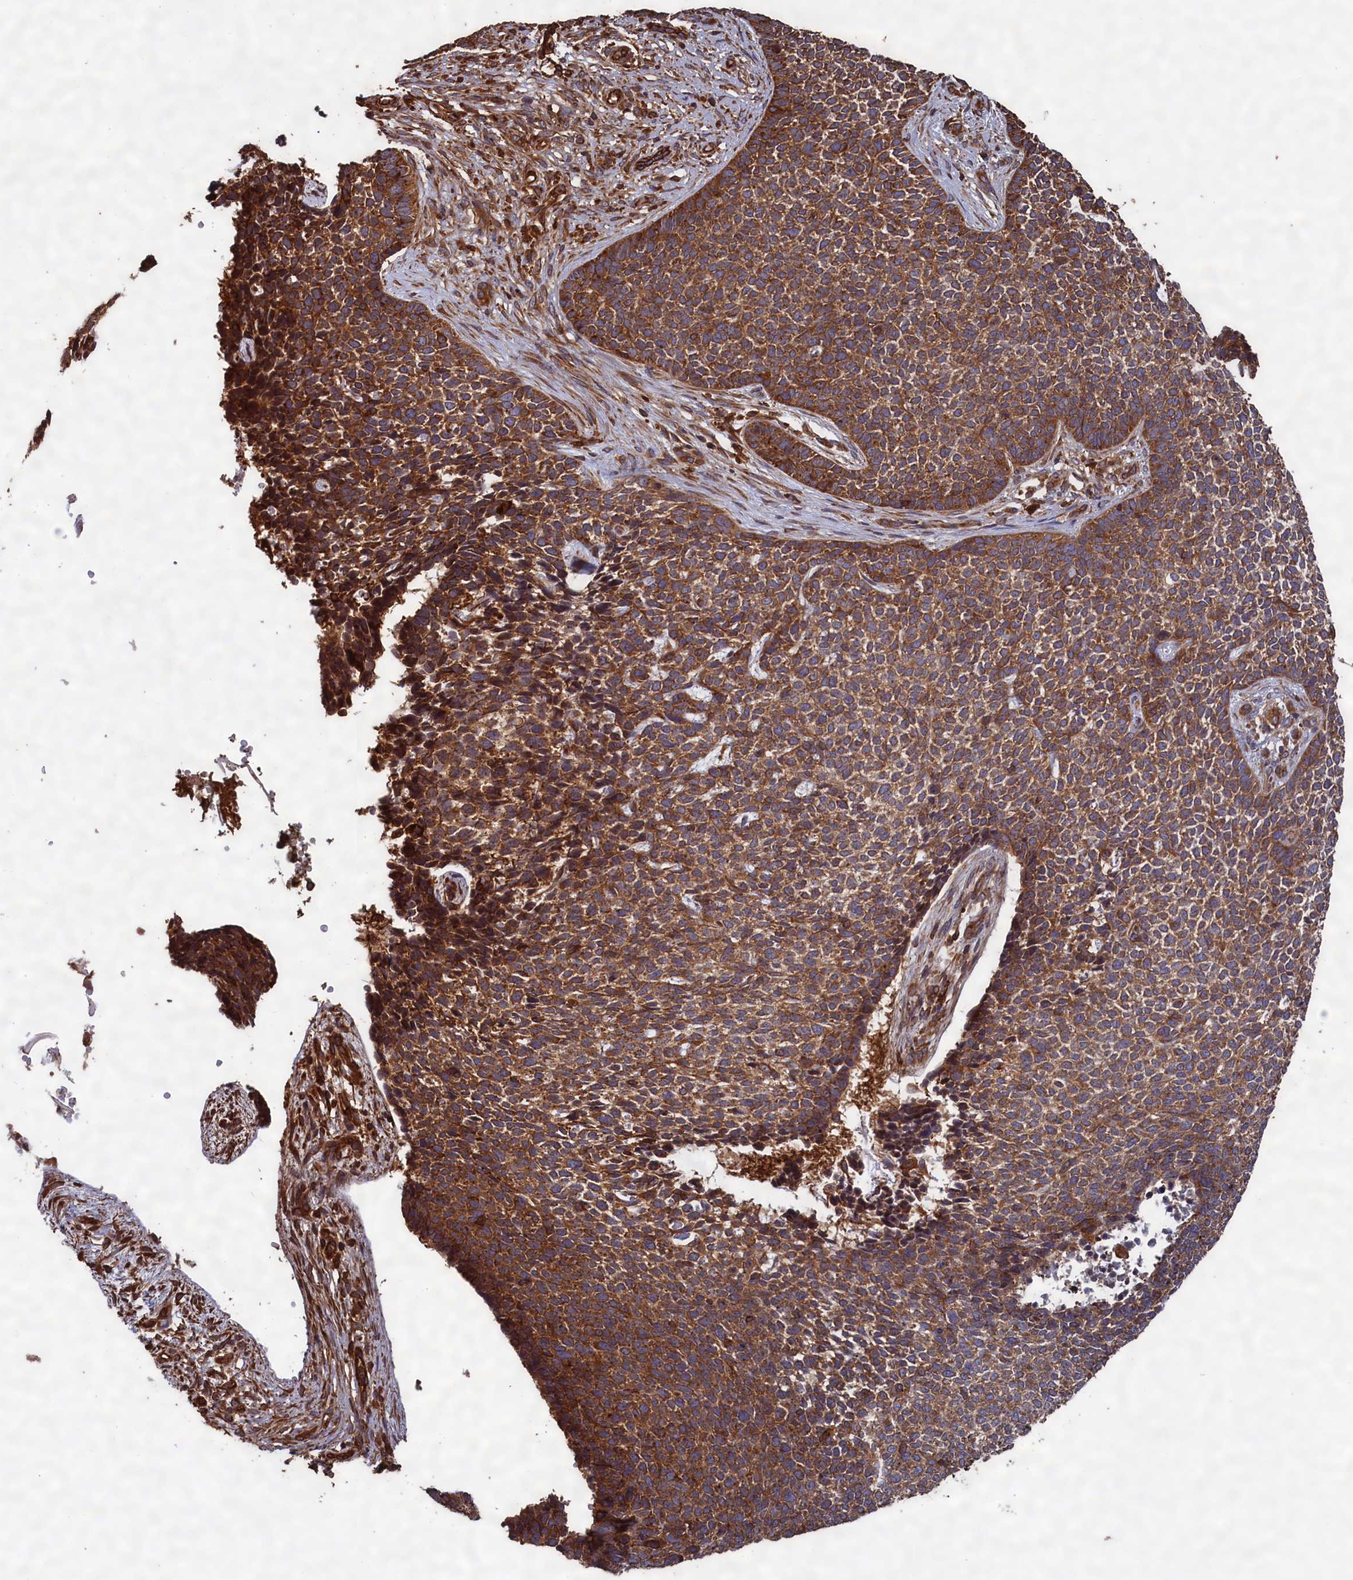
{"staining": {"intensity": "strong", "quantity": ">75%", "location": "cytoplasmic/membranous"}, "tissue": "skin cancer", "cell_type": "Tumor cells", "image_type": "cancer", "snomed": [{"axis": "morphology", "description": "Basal cell carcinoma"}, {"axis": "topography", "description": "Skin"}], "caption": "Skin cancer (basal cell carcinoma) stained with a brown dye shows strong cytoplasmic/membranous positive staining in approximately >75% of tumor cells.", "gene": "CCDC124", "patient": {"sex": "female", "age": 84}}